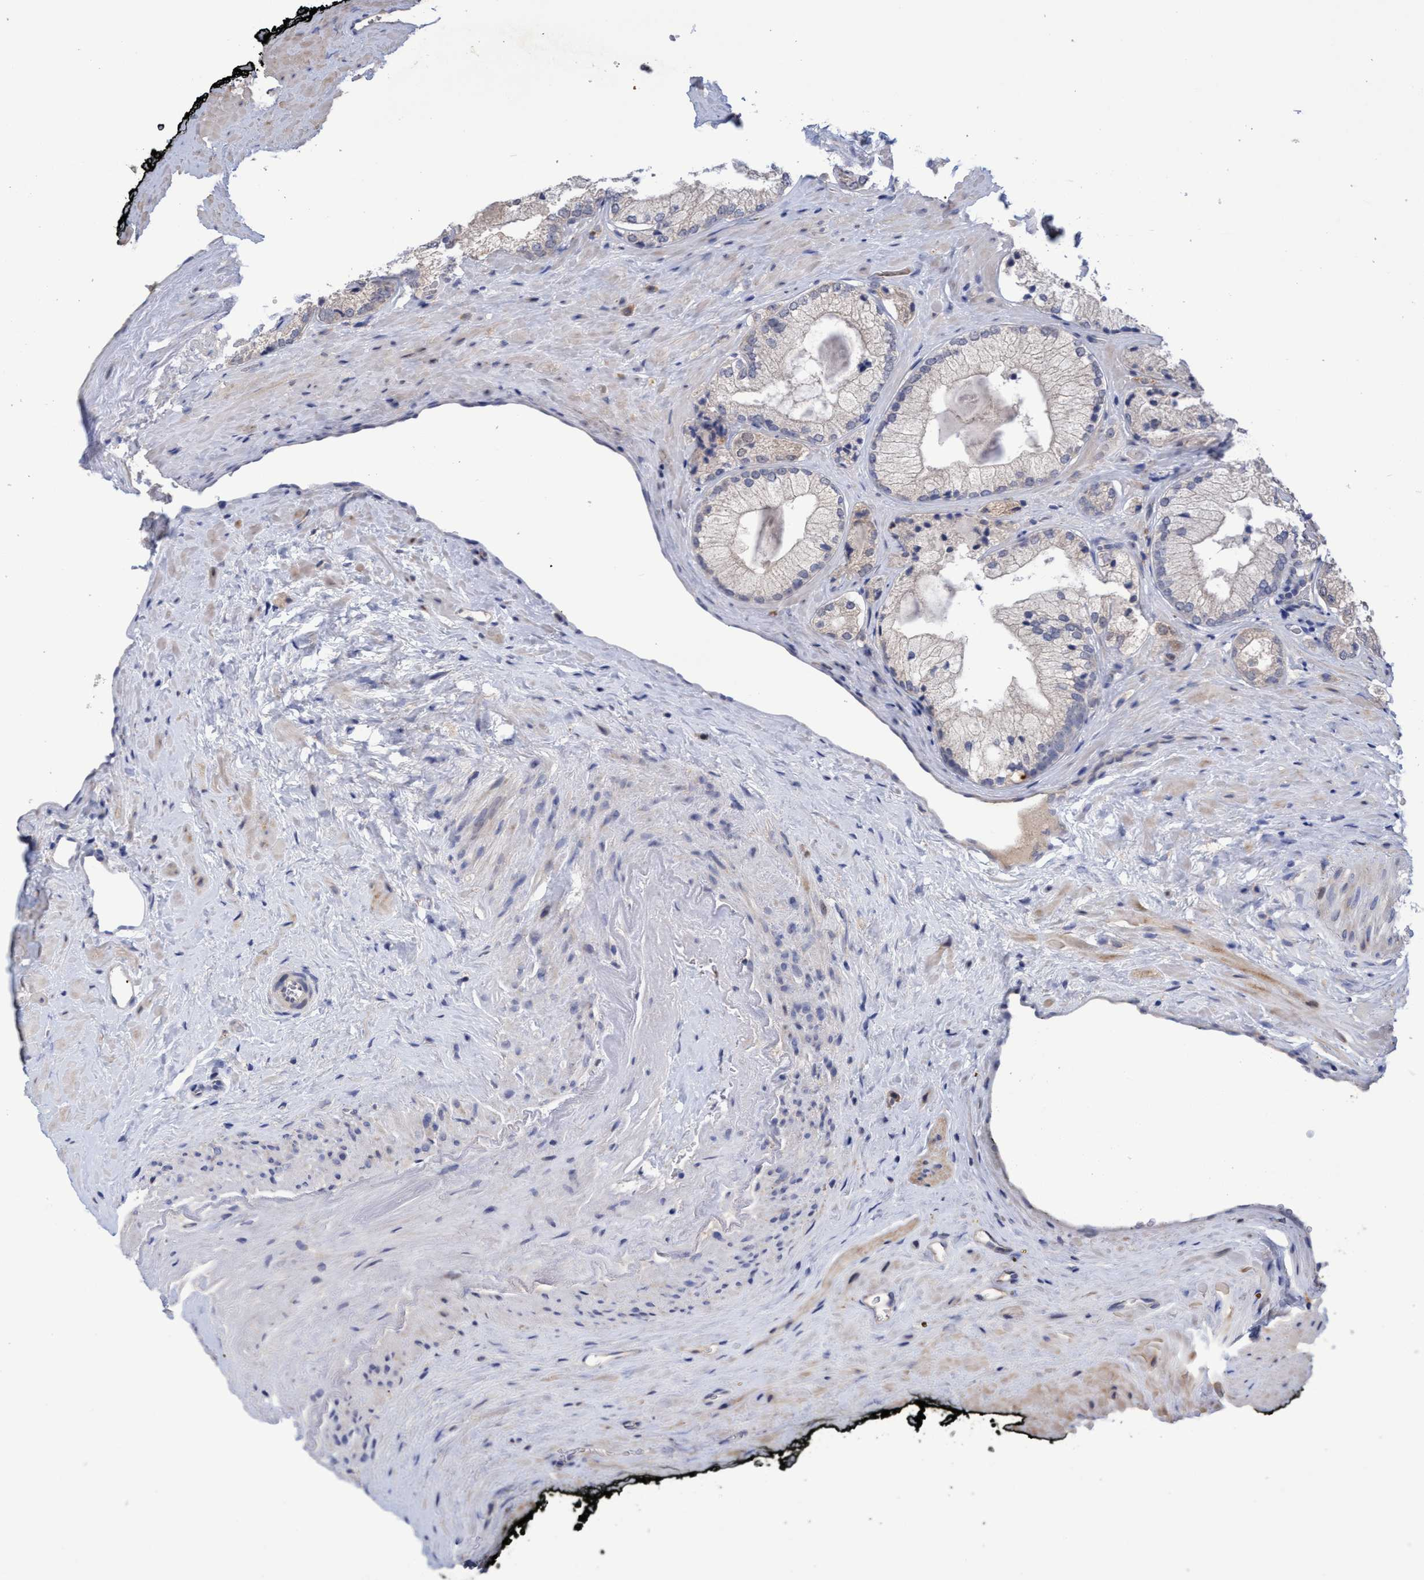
{"staining": {"intensity": "negative", "quantity": "none", "location": "none"}, "tissue": "prostate cancer", "cell_type": "Tumor cells", "image_type": "cancer", "snomed": [{"axis": "morphology", "description": "Adenocarcinoma, Low grade"}, {"axis": "topography", "description": "Prostate"}], "caption": "Tumor cells show no significant protein expression in prostate cancer. (DAB IHC with hematoxylin counter stain).", "gene": "SEMA4D", "patient": {"sex": "male", "age": 65}}